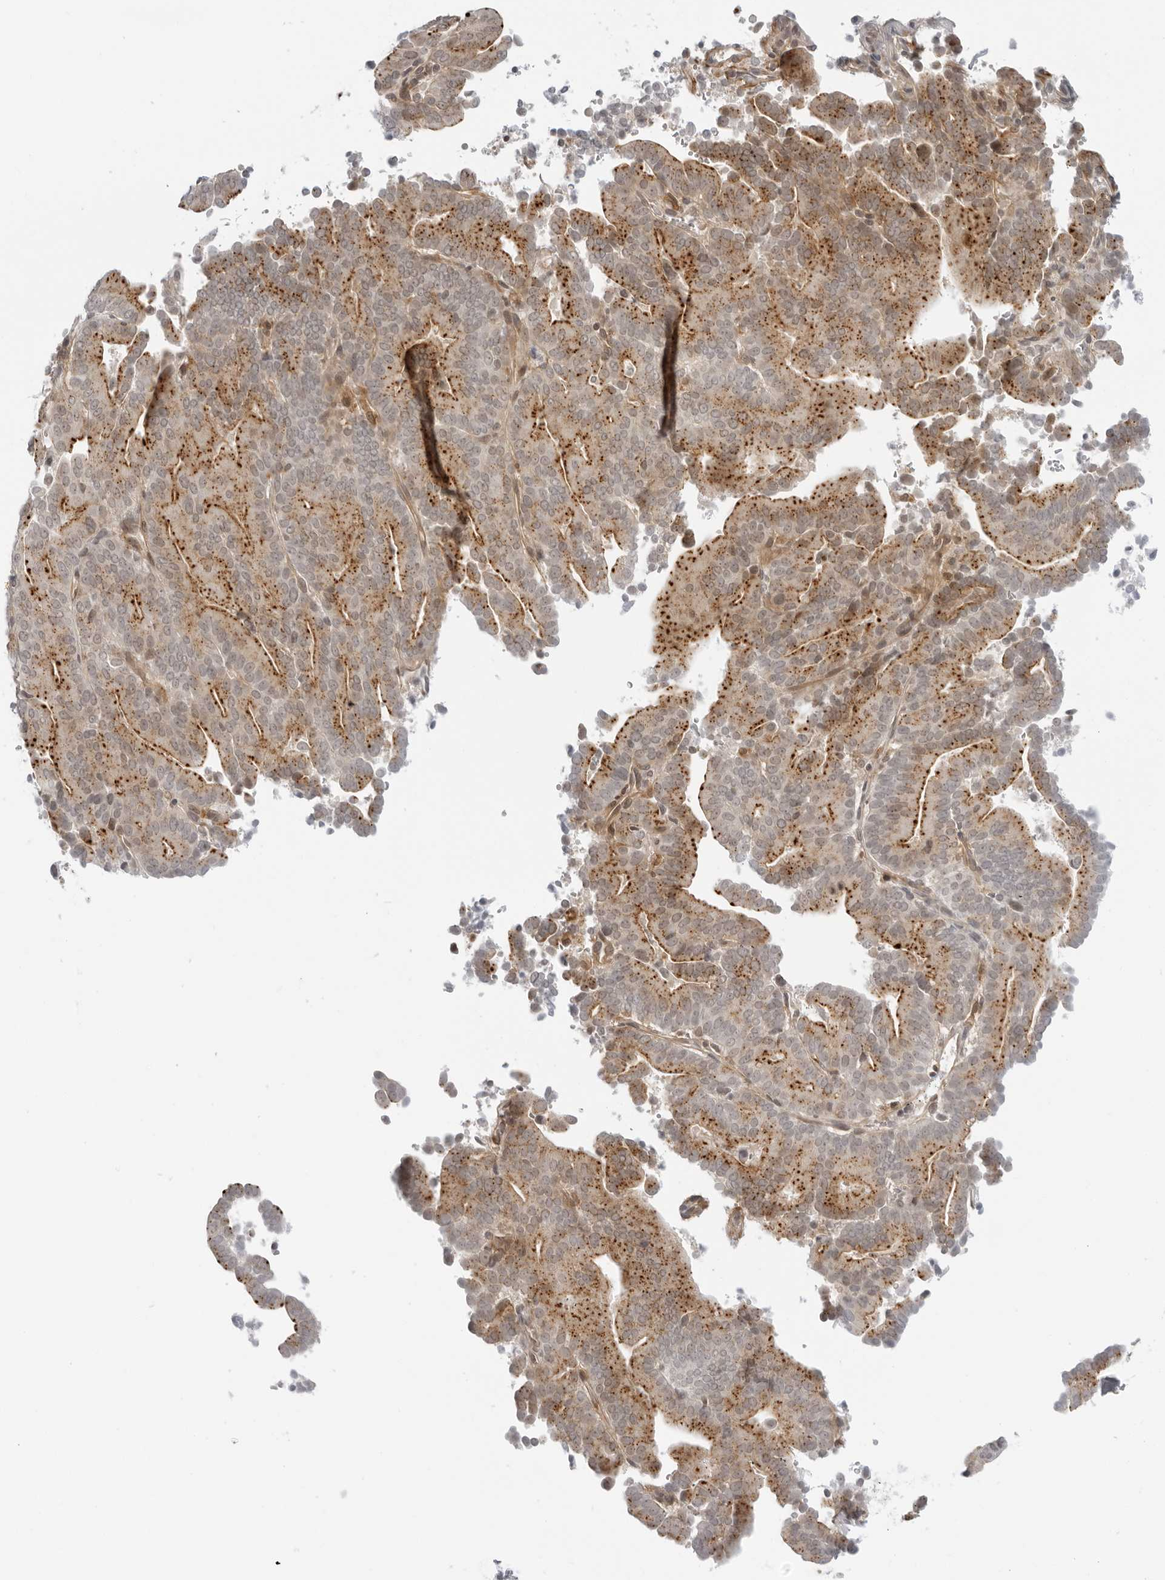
{"staining": {"intensity": "moderate", "quantity": ">75%", "location": "cytoplasmic/membranous"}, "tissue": "liver cancer", "cell_type": "Tumor cells", "image_type": "cancer", "snomed": [{"axis": "morphology", "description": "Cholangiocarcinoma"}, {"axis": "topography", "description": "Liver"}], "caption": "A brown stain highlights moderate cytoplasmic/membranous positivity of a protein in human cholangiocarcinoma (liver) tumor cells. The protein of interest is shown in brown color, while the nuclei are stained blue.", "gene": "SUGCT", "patient": {"sex": "female", "age": 75}}